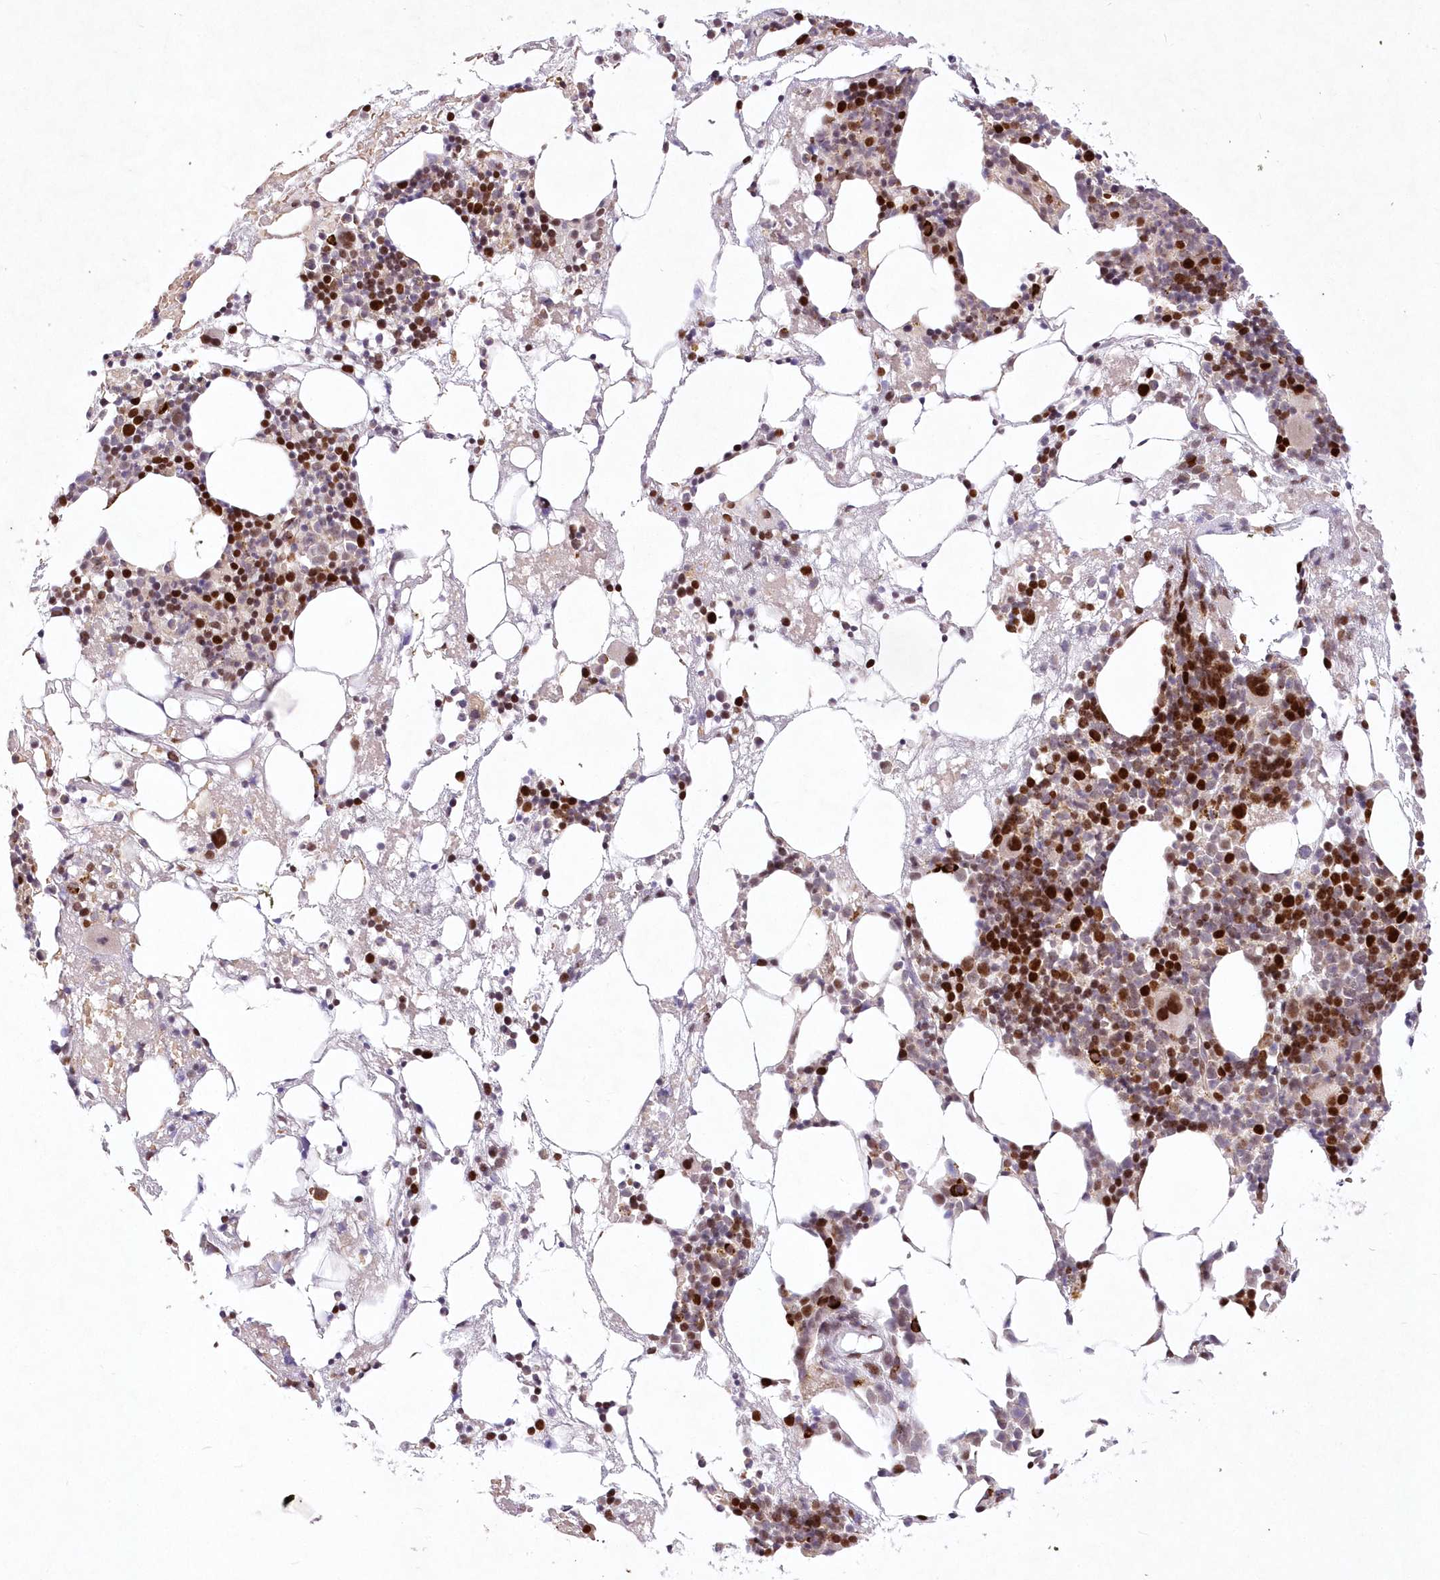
{"staining": {"intensity": "strong", "quantity": "25%-75%", "location": "nuclear"}, "tissue": "bone marrow", "cell_type": "Hematopoietic cells", "image_type": "normal", "snomed": [{"axis": "morphology", "description": "Normal tissue, NOS"}, {"axis": "topography", "description": "Bone marrow"}], "caption": "A brown stain highlights strong nuclear expression of a protein in hematopoietic cells of benign bone marrow. The staining is performed using DAB brown chromogen to label protein expression. The nuclei are counter-stained blue using hematoxylin.", "gene": "LDB1", "patient": {"sex": "male", "age": 48}}